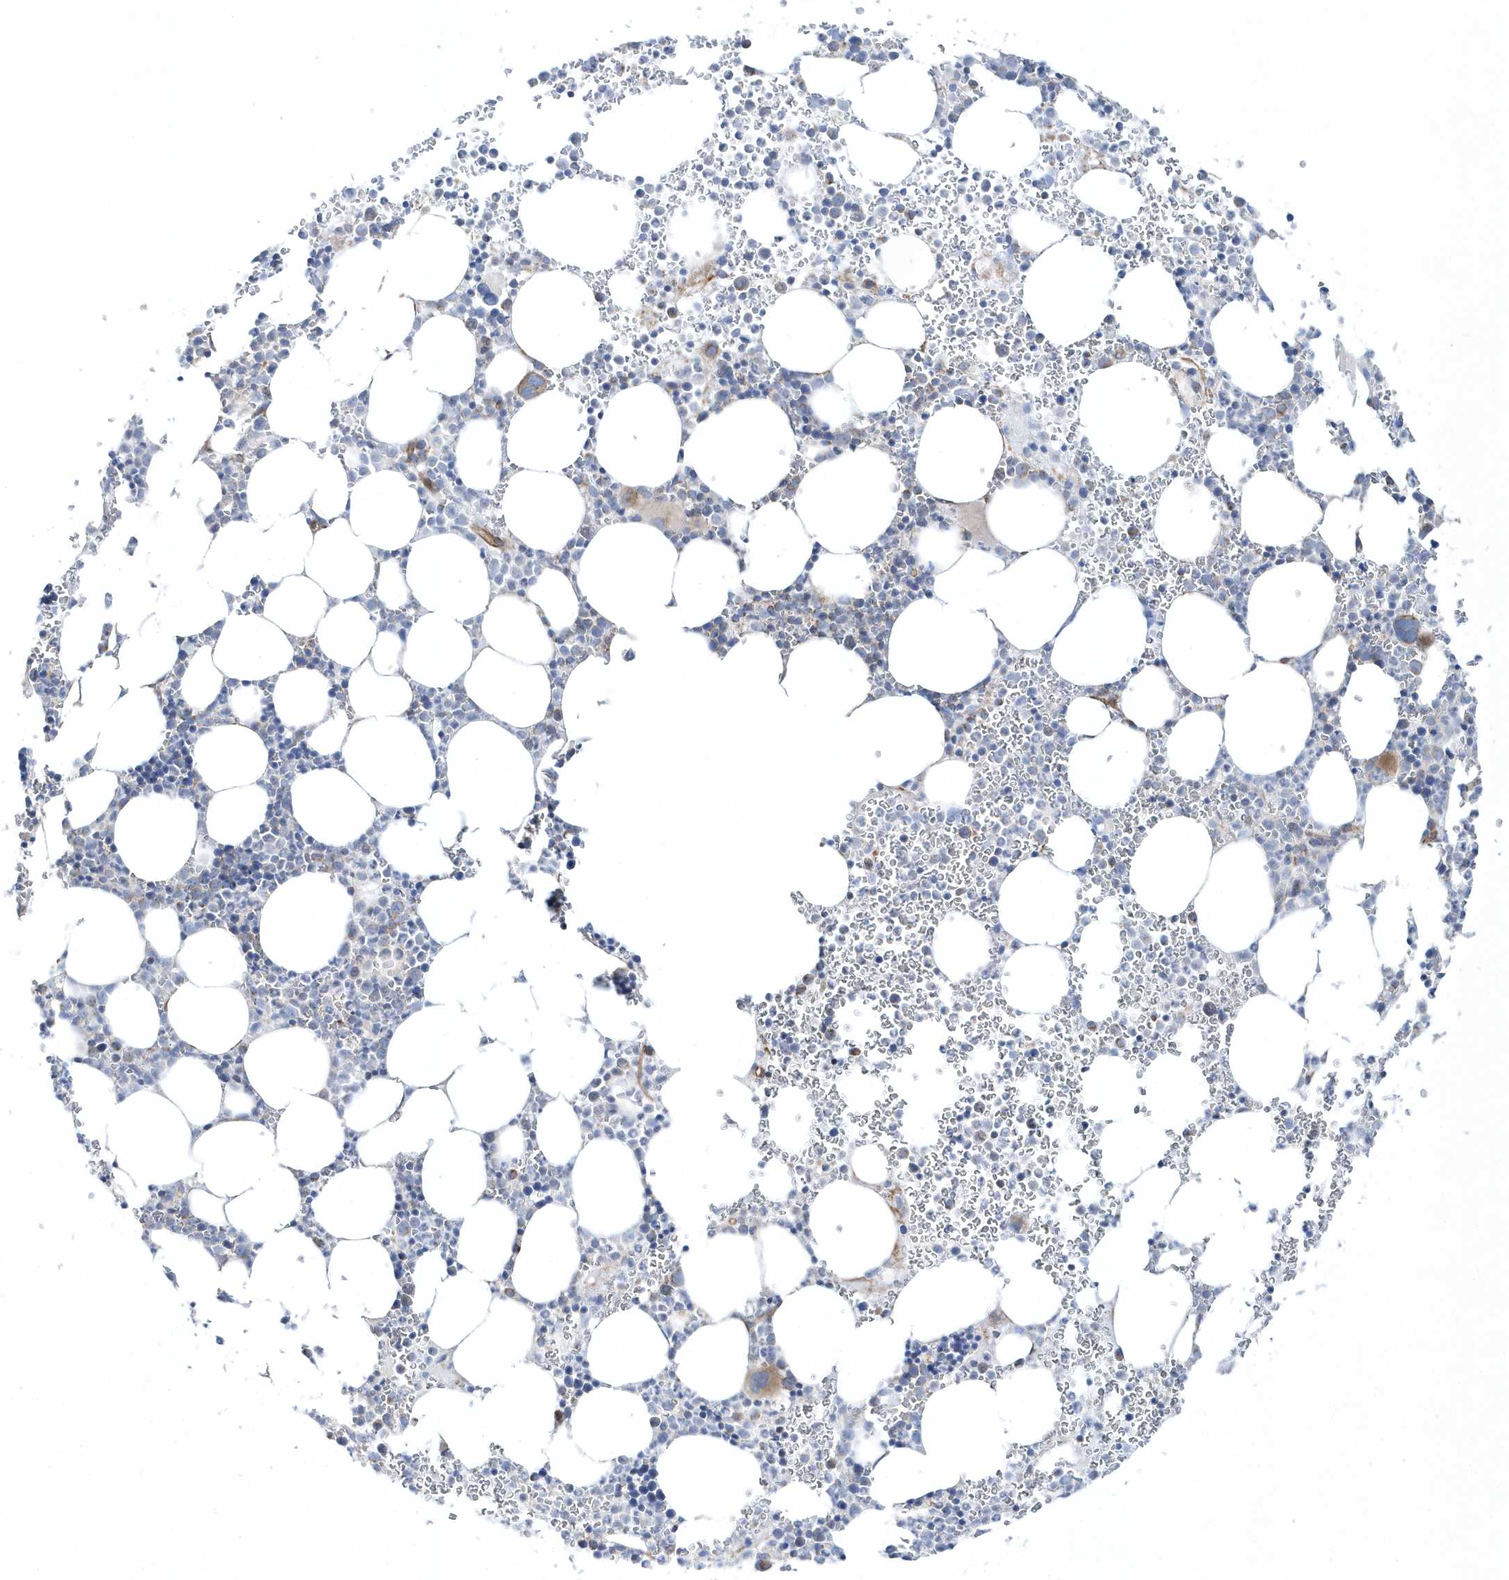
{"staining": {"intensity": "moderate", "quantity": "<25%", "location": "cytoplasmic/membranous"}, "tissue": "bone marrow", "cell_type": "Hematopoietic cells", "image_type": "normal", "snomed": [{"axis": "morphology", "description": "Normal tissue, NOS"}, {"axis": "topography", "description": "Bone marrow"}], "caption": "Immunohistochemical staining of benign bone marrow reveals moderate cytoplasmic/membranous protein positivity in about <25% of hematopoietic cells.", "gene": "OPA1", "patient": {"sex": "female", "age": 78}}